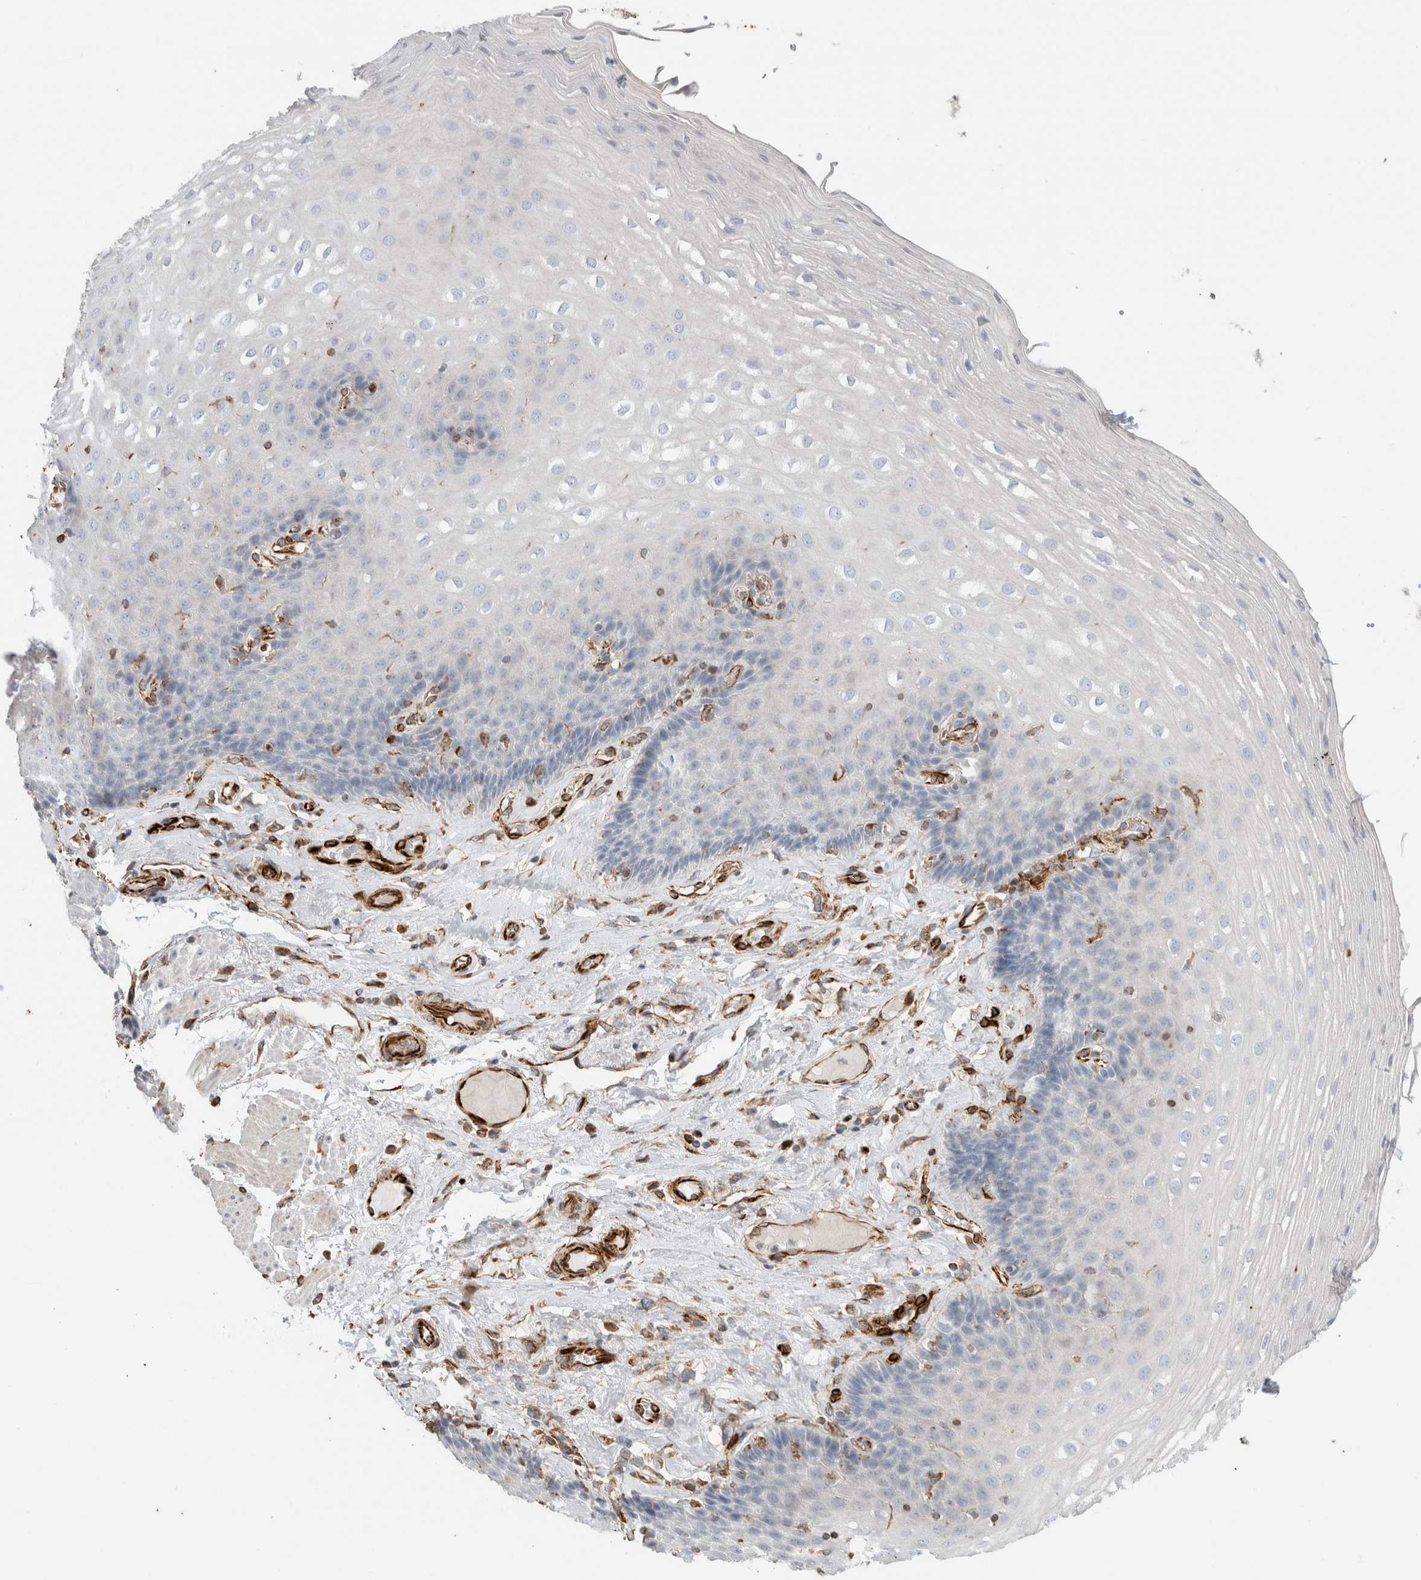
{"staining": {"intensity": "negative", "quantity": "none", "location": "none"}, "tissue": "esophagus", "cell_type": "Squamous epithelial cells", "image_type": "normal", "snomed": [{"axis": "morphology", "description": "Normal tissue, NOS"}, {"axis": "topography", "description": "Esophagus"}], "caption": "A high-resolution micrograph shows immunohistochemistry (IHC) staining of benign esophagus, which shows no significant staining in squamous epithelial cells.", "gene": "LY86", "patient": {"sex": "female", "age": 66}}